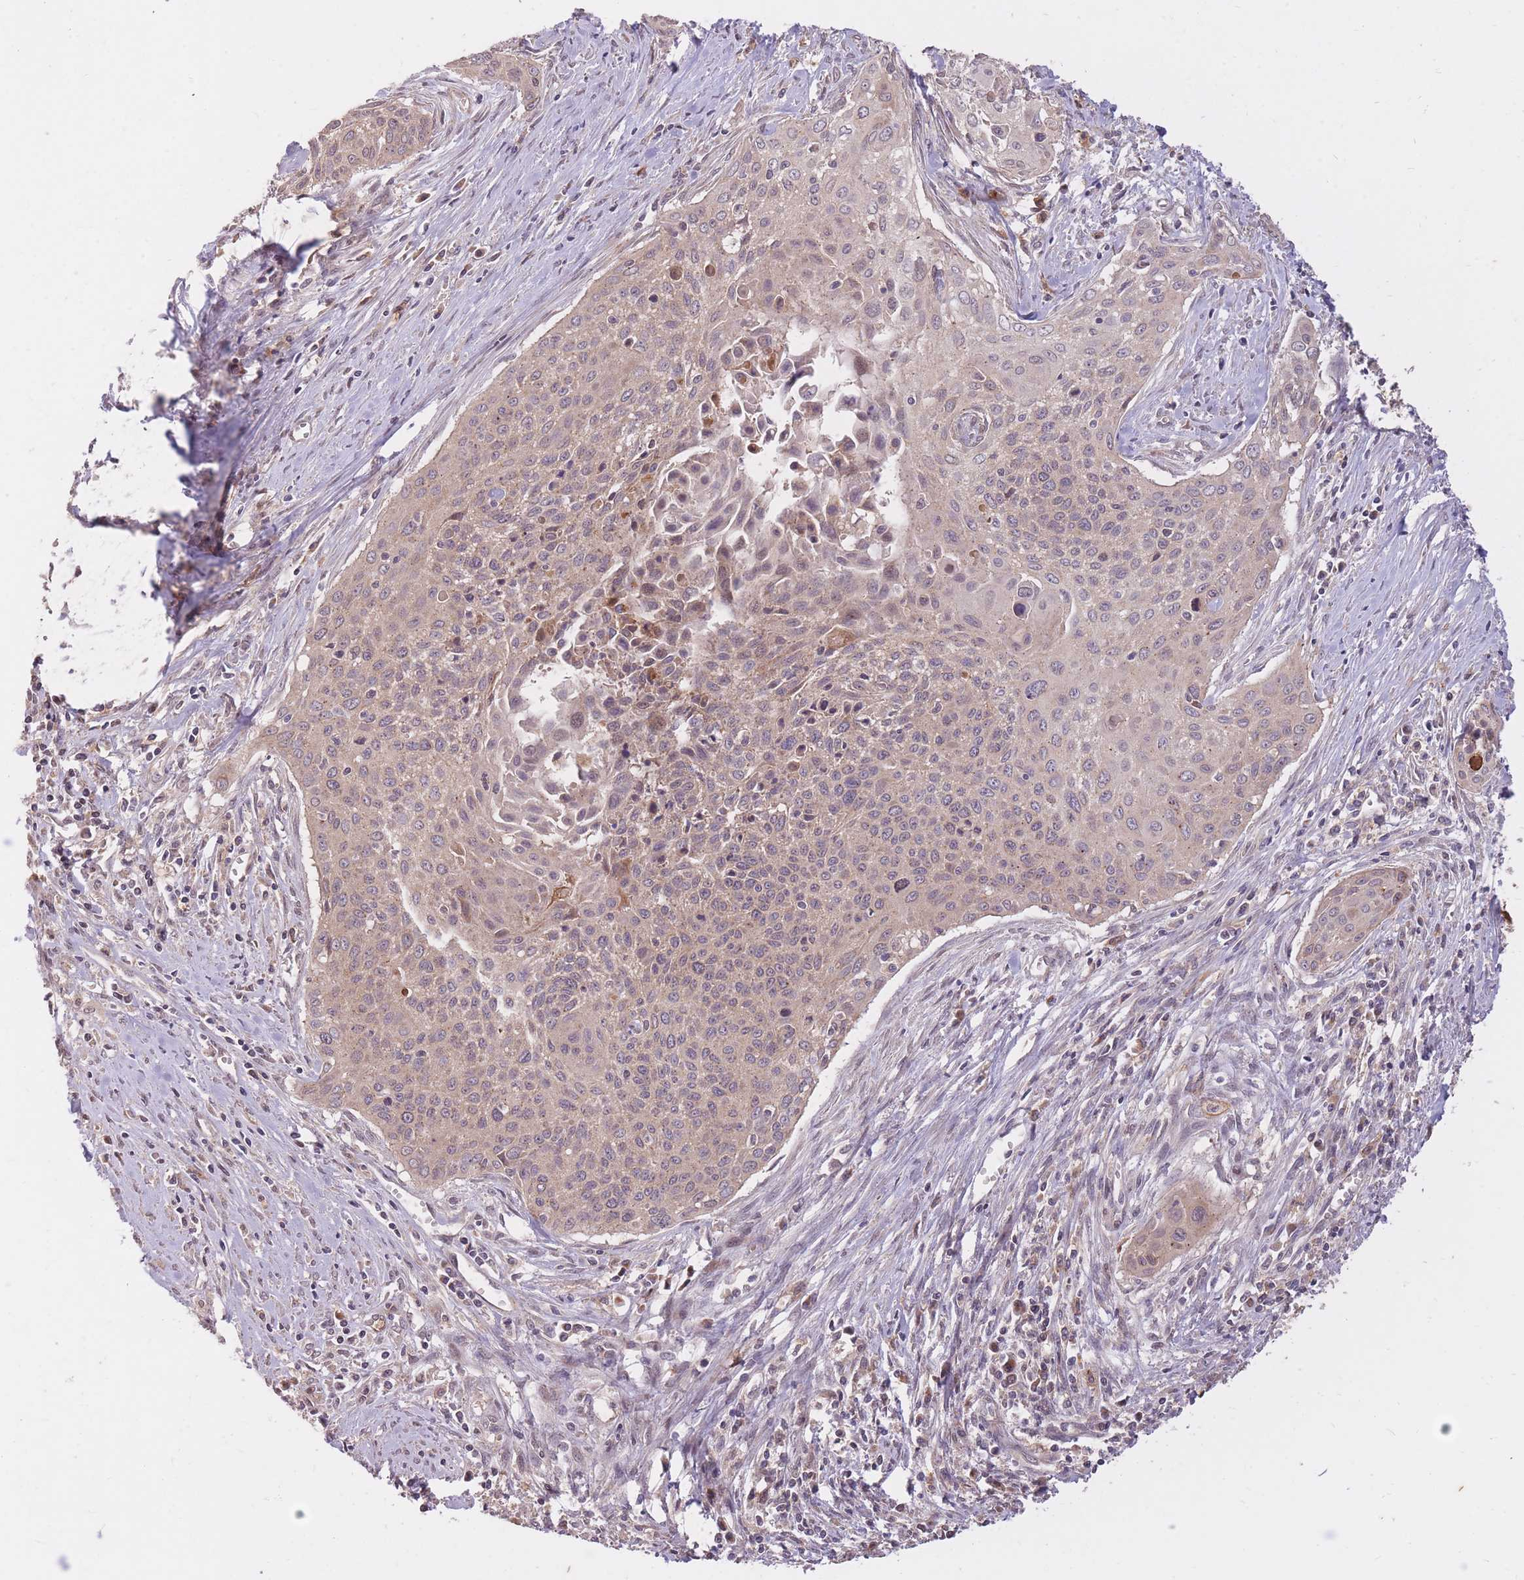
{"staining": {"intensity": "weak", "quantity": "<25%", "location": "cytoplasmic/membranous"}, "tissue": "cervical cancer", "cell_type": "Tumor cells", "image_type": "cancer", "snomed": [{"axis": "morphology", "description": "Squamous cell carcinoma, NOS"}, {"axis": "topography", "description": "Cervix"}], "caption": "Immunohistochemistry of human cervical cancer shows no expression in tumor cells.", "gene": "IGF2BP2", "patient": {"sex": "female", "age": 55}}